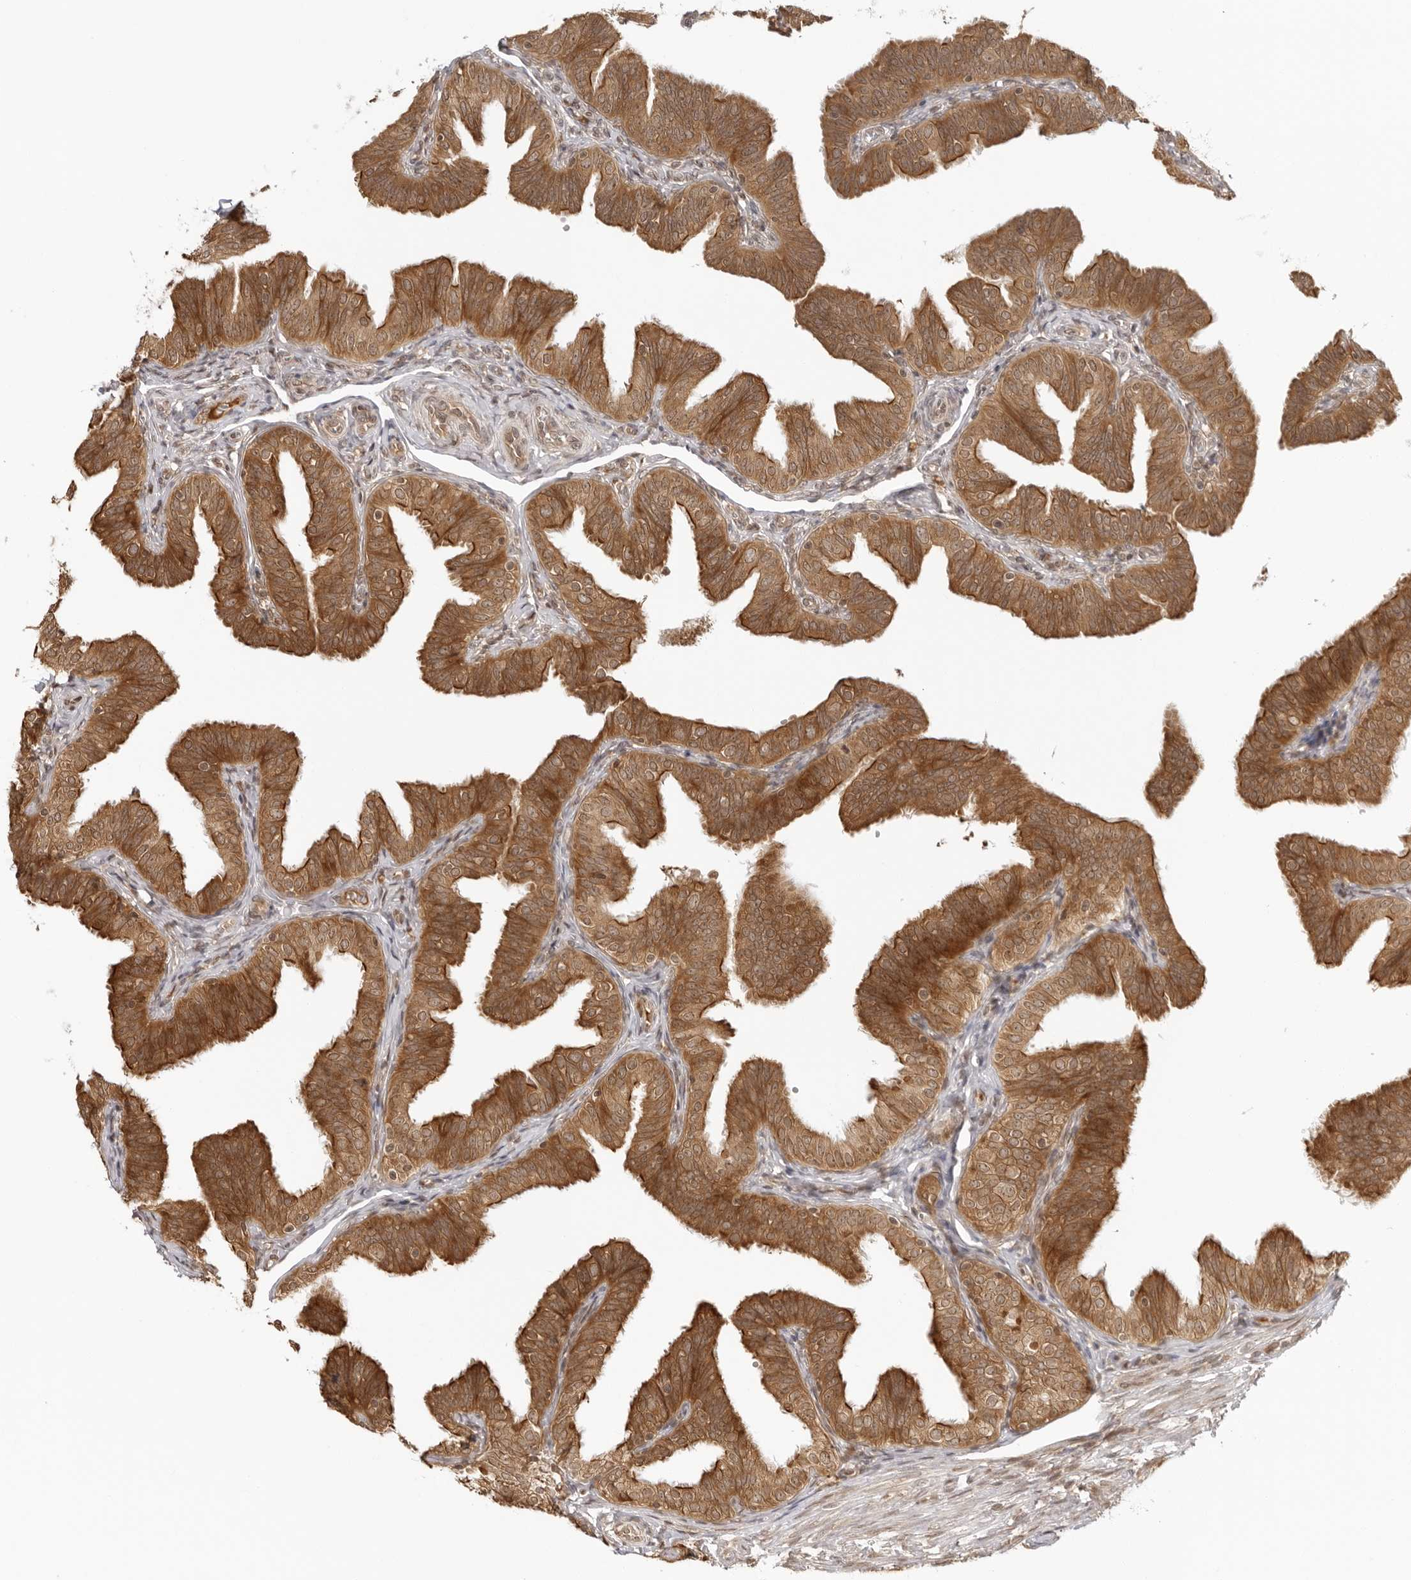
{"staining": {"intensity": "strong", "quantity": ">75%", "location": "cytoplasmic/membranous"}, "tissue": "fallopian tube", "cell_type": "Glandular cells", "image_type": "normal", "snomed": [{"axis": "morphology", "description": "Normal tissue, NOS"}, {"axis": "topography", "description": "Fallopian tube"}], "caption": "This is an image of IHC staining of normal fallopian tube, which shows strong positivity in the cytoplasmic/membranous of glandular cells.", "gene": "PRRC2C", "patient": {"sex": "female", "age": 35}}